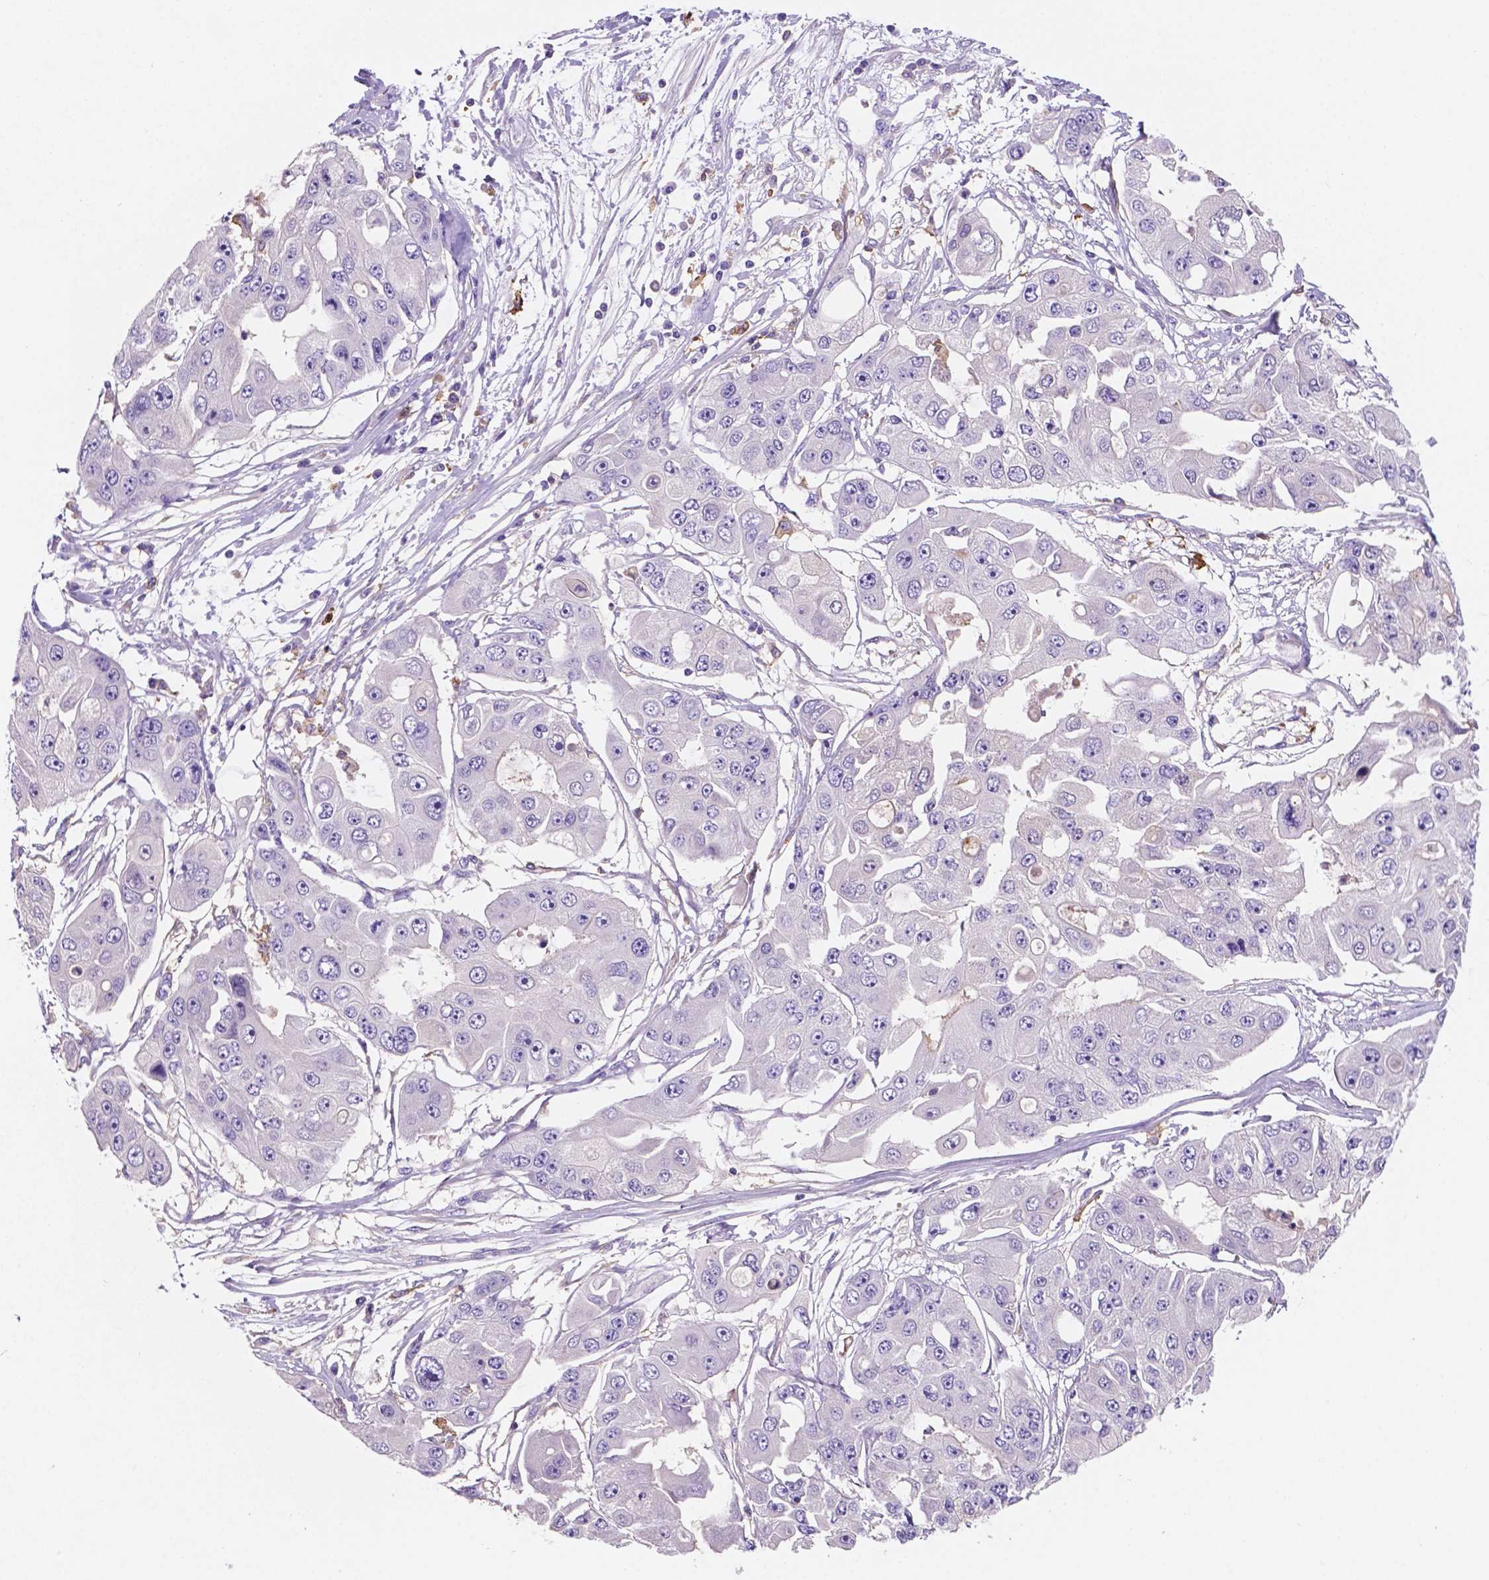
{"staining": {"intensity": "negative", "quantity": "none", "location": "none"}, "tissue": "ovarian cancer", "cell_type": "Tumor cells", "image_type": "cancer", "snomed": [{"axis": "morphology", "description": "Cystadenocarcinoma, serous, NOS"}, {"axis": "topography", "description": "Ovary"}], "caption": "Immunohistochemical staining of human ovarian serous cystadenocarcinoma demonstrates no significant expression in tumor cells.", "gene": "MKRN2OS", "patient": {"sex": "female", "age": 56}}